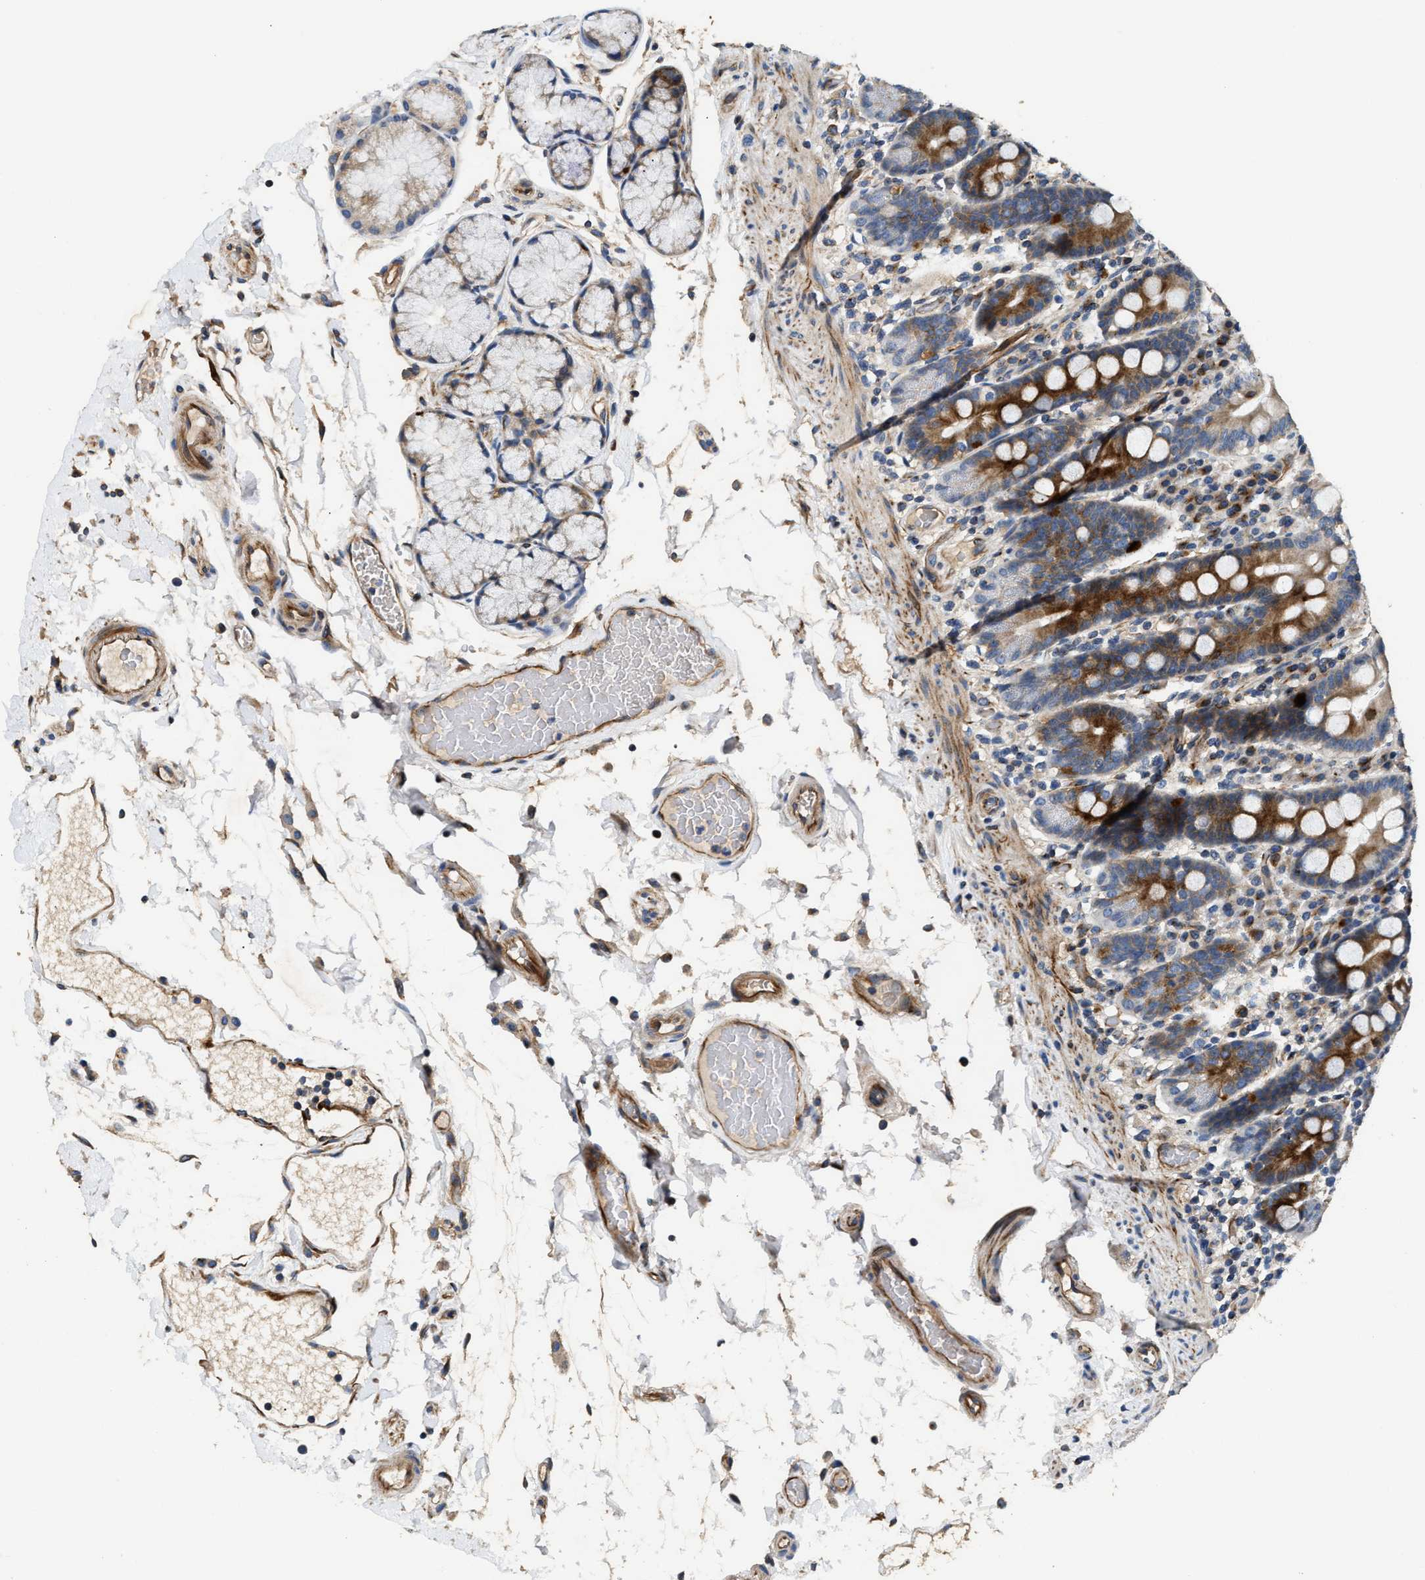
{"staining": {"intensity": "strong", "quantity": ">75%", "location": "cytoplasmic/membranous"}, "tissue": "duodenum", "cell_type": "Glandular cells", "image_type": "normal", "snomed": [{"axis": "morphology", "description": "Normal tissue, NOS"}, {"axis": "topography", "description": "Small intestine, NOS"}], "caption": "Immunohistochemical staining of benign human duodenum displays strong cytoplasmic/membranous protein positivity in approximately >75% of glandular cells.", "gene": "IL17RC", "patient": {"sex": "female", "age": 71}}